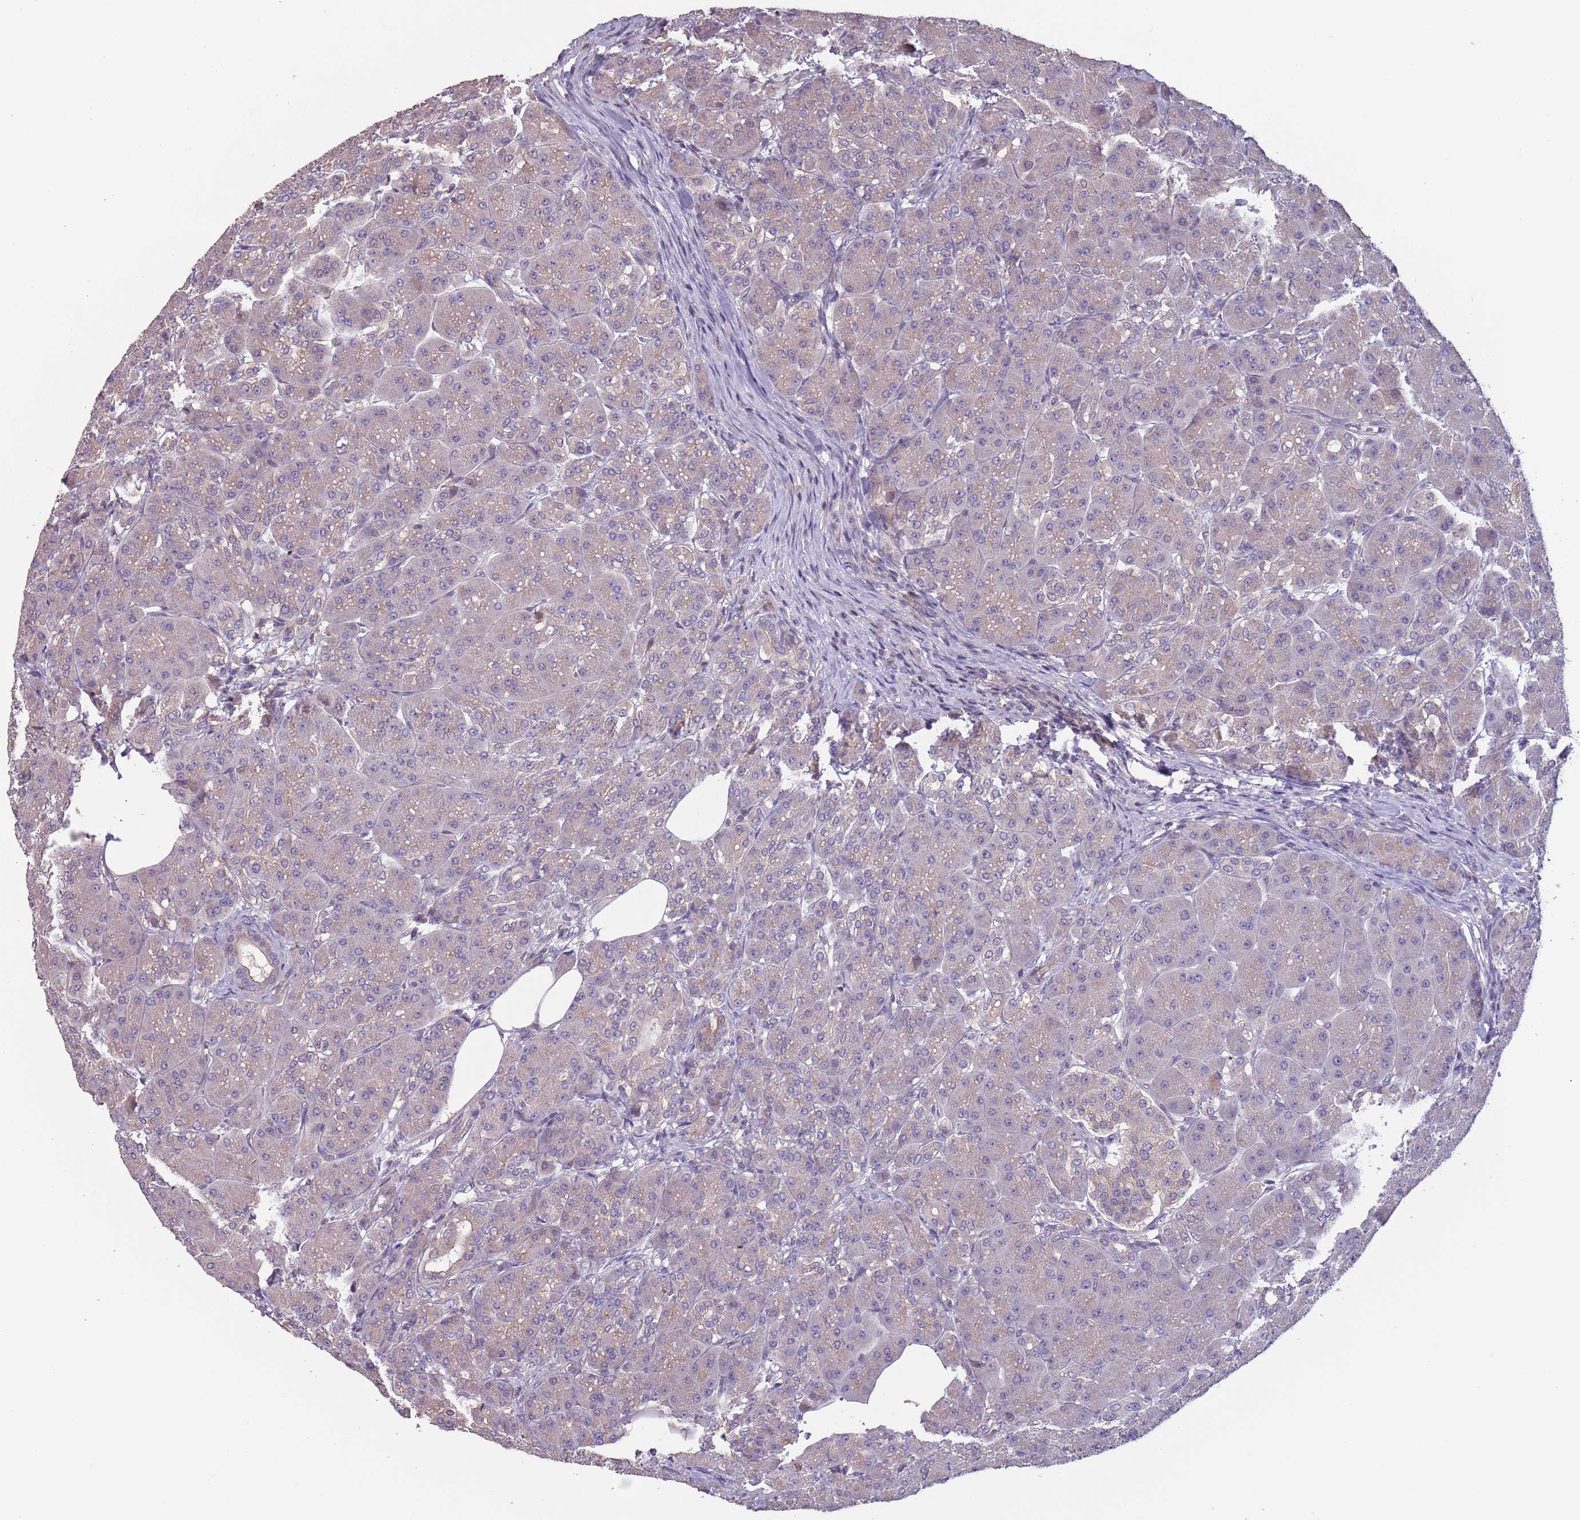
{"staining": {"intensity": "moderate", "quantity": "<25%", "location": "cytoplasmic/membranous"}, "tissue": "pancreas", "cell_type": "Exocrine glandular cells", "image_type": "normal", "snomed": [{"axis": "morphology", "description": "Normal tissue, NOS"}, {"axis": "topography", "description": "Pancreas"}], "caption": "This histopathology image shows normal pancreas stained with immunohistochemistry to label a protein in brown. The cytoplasmic/membranous of exocrine glandular cells show moderate positivity for the protein. Nuclei are counter-stained blue.", "gene": "MBD3L1", "patient": {"sex": "male", "age": 63}}